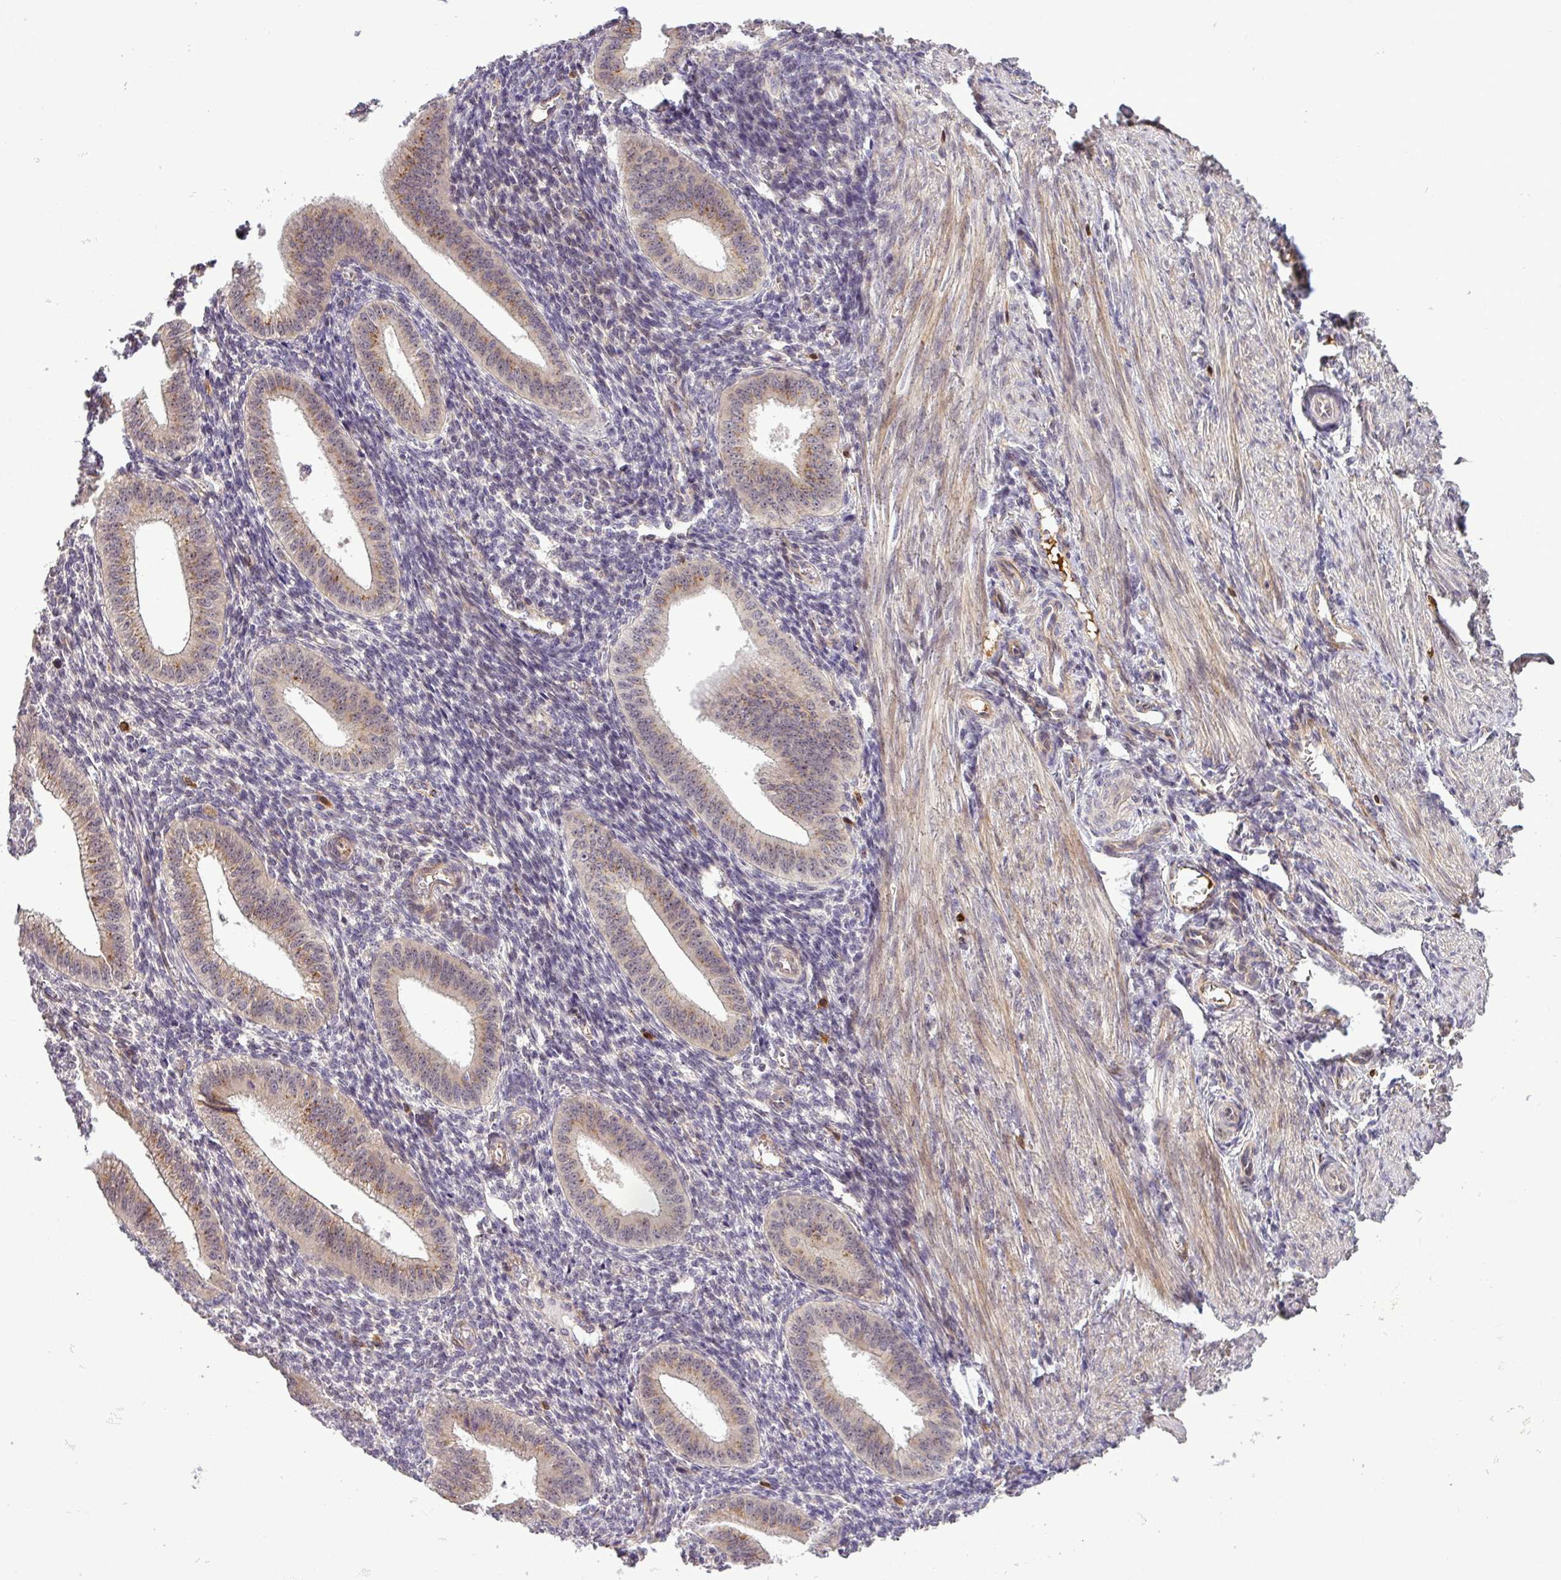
{"staining": {"intensity": "negative", "quantity": "none", "location": "none"}, "tissue": "endometrium", "cell_type": "Cells in endometrial stroma", "image_type": "normal", "snomed": [{"axis": "morphology", "description": "Normal tissue, NOS"}, {"axis": "topography", "description": "Endometrium"}], "caption": "IHC histopathology image of benign endometrium: endometrium stained with DAB (3,3'-diaminobenzidine) demonstrates no significant protein expression in cells in endometrial stroma. (DAB (3,3'-diaminobenzidine) immunohistochemistry (IHC) with hematoxylin counter stain).", "gene": "PCDH1", "patient": {"sex": "female", "age": 34}}